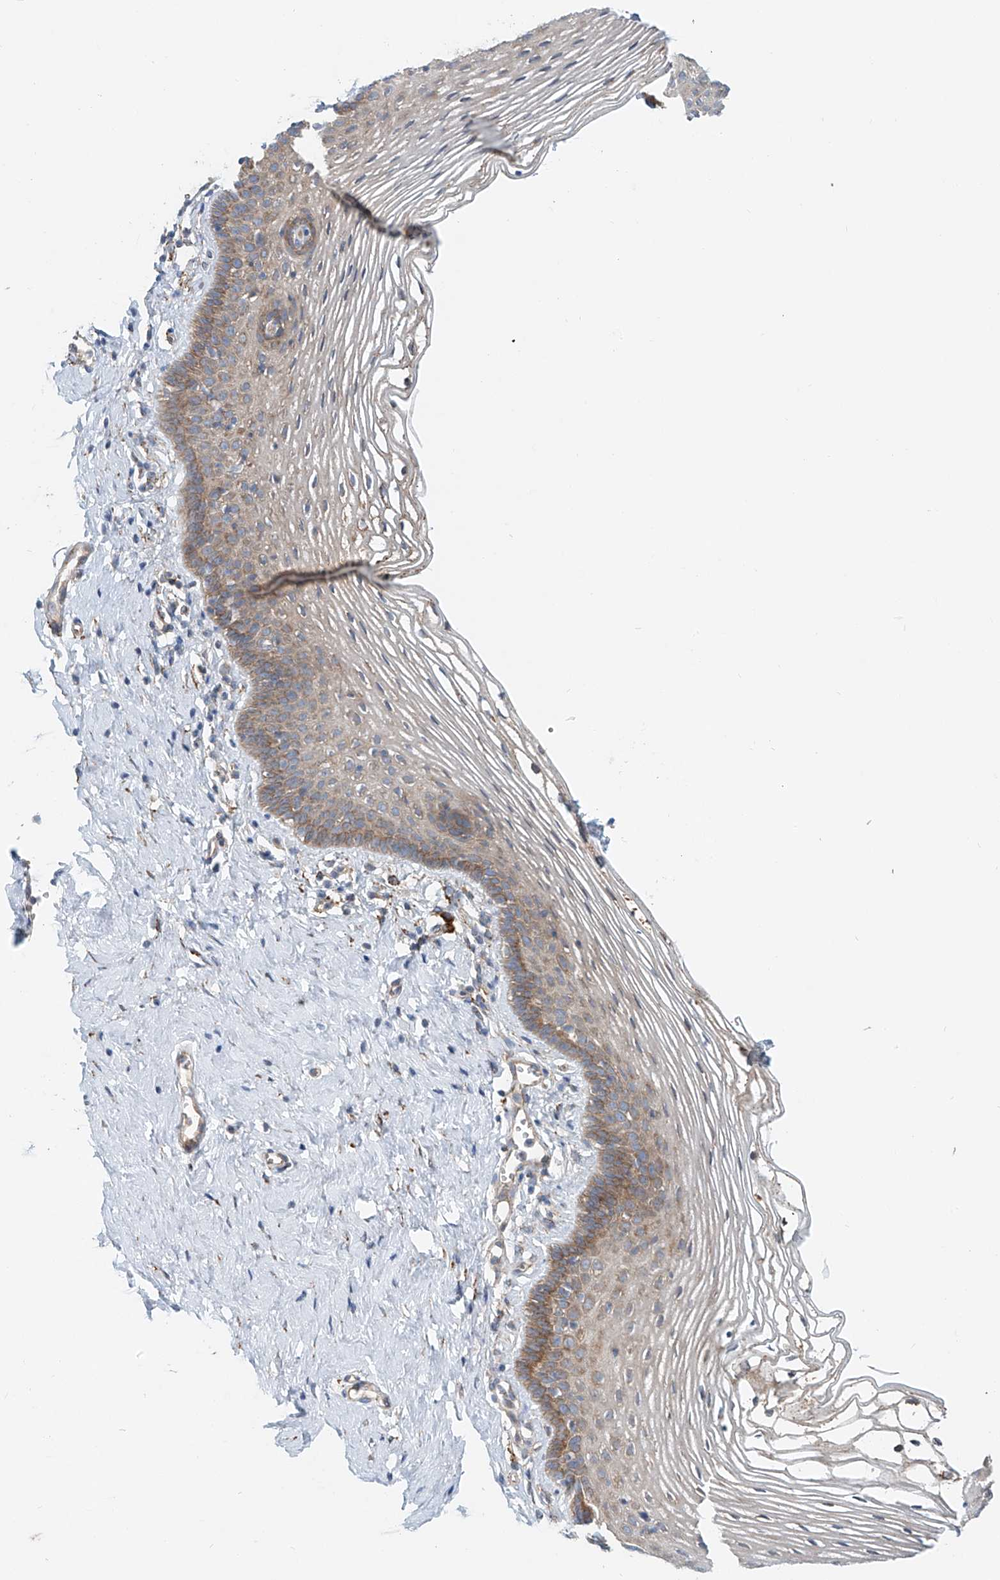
{"staining": {"intensity": "moderate", "quantity": "25%-75%", "location": "cytoplasmic/membranous"}, "tissue": "vagina", "cell_type": "Squamous epithelial cells", "image_type": "normal", "snomed": [{"axis": "morphology", "description": "Normal tissue, NOS"}, {"axis": "topography", "description": "Vagina"}], "caption": "Immunohistochemistry micrograph of normal vagina: vagina stained using IHC exhibits medium levels of moderate protein expression localized specifically in the cytoplasmic/membranous of squamous epithelial cells, appearing as a cytoplasmic/membranous brown color.", "gene": "SNAP29", "patient": {"sex": "female", "age": 32}}